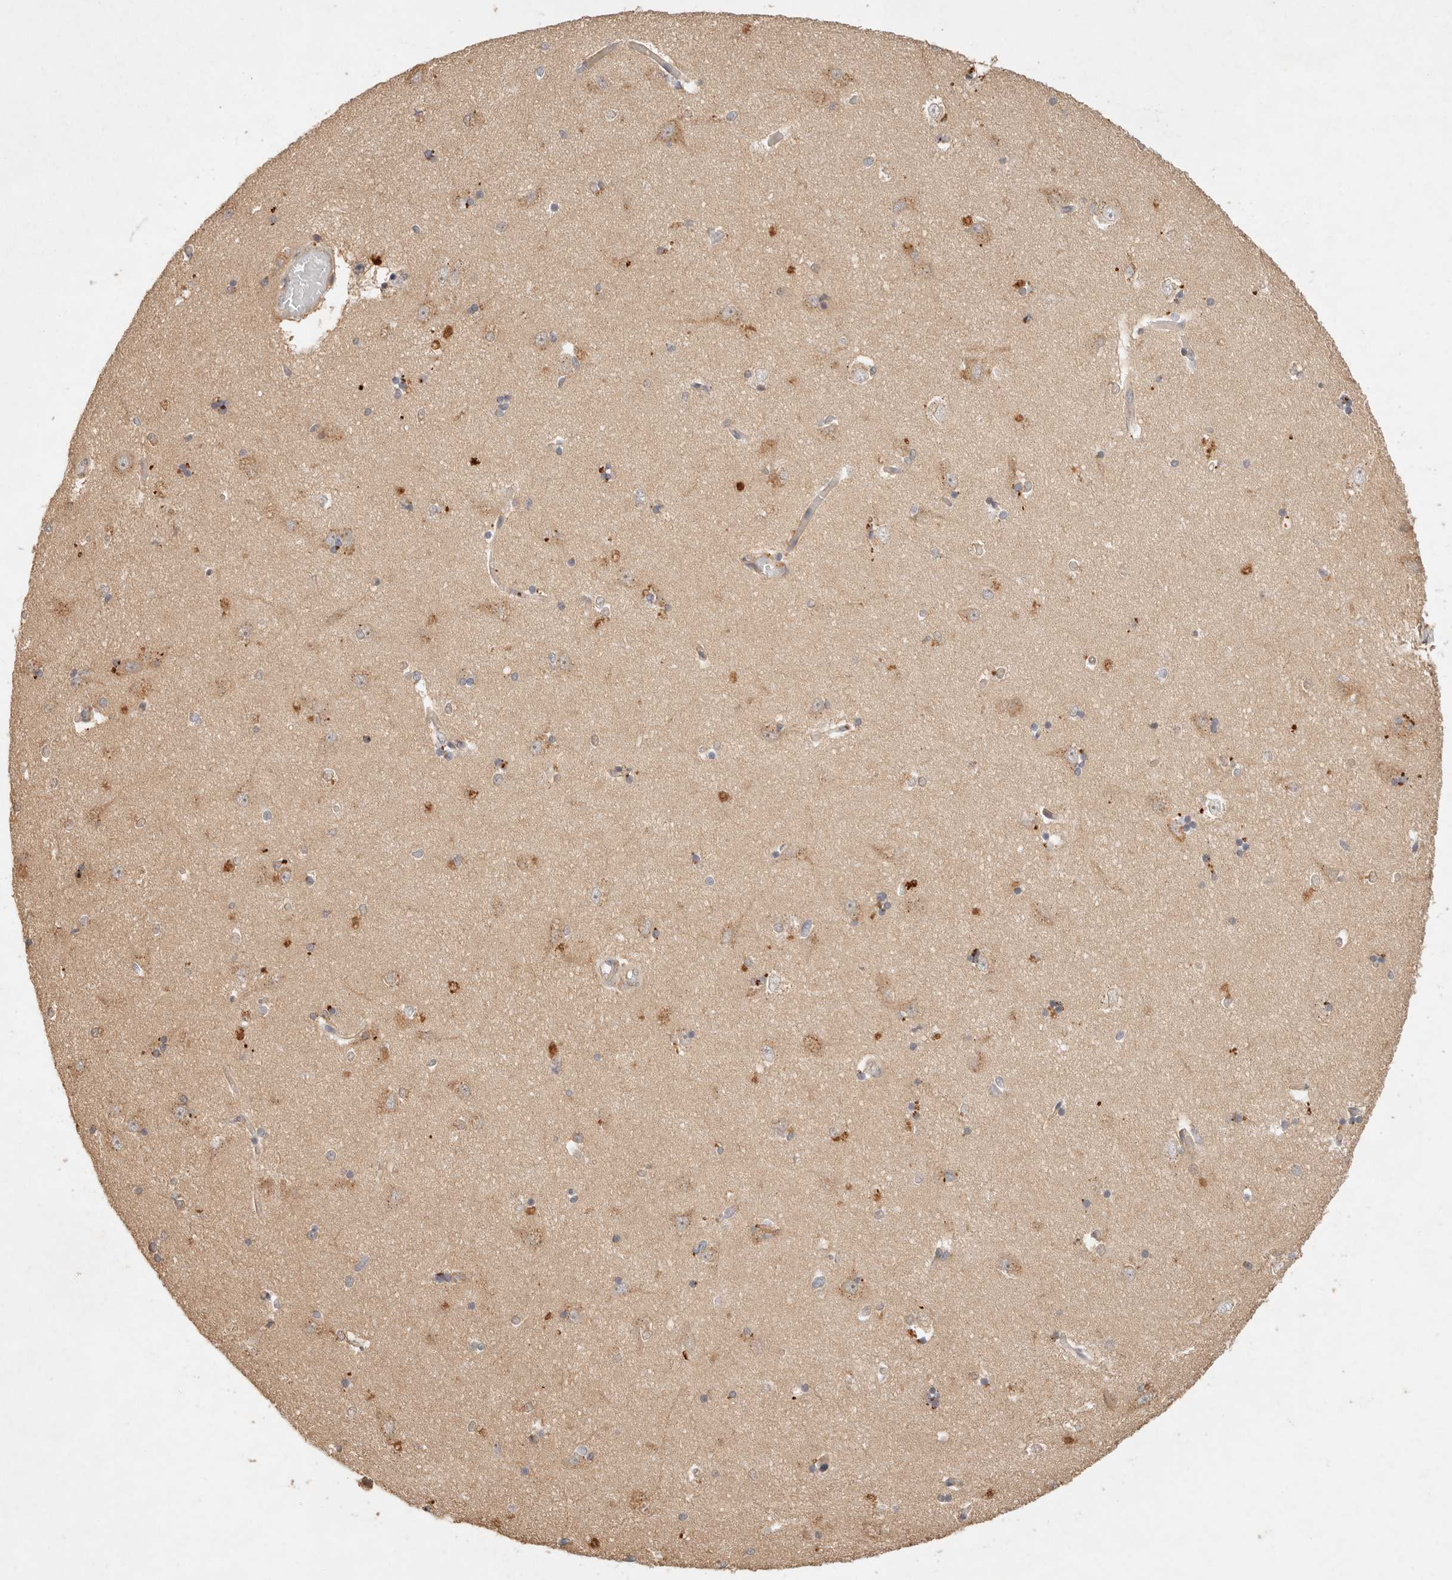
{"staining": {"intensity": "weak", "quantity": "<25%", "location": "cytoplasmic/membranous"}, "tissue": "hippocampus", "cell_type": "Glial cells", "image_type": "normal", "snomed": [{"axis": "morphology", "description": "Normal tissue, NOS"}, {"axis": "topography", "description": "Hippocampus"}], "caption": "Unremarkable hippocampus was stained to show a protein in brown. There is no significant staining in glial cells. (Immunohistochemistry, brightfield microscopy, high magnification).", "gene": "HECTD3", "patient": {"sex": "male", "age": 45}}